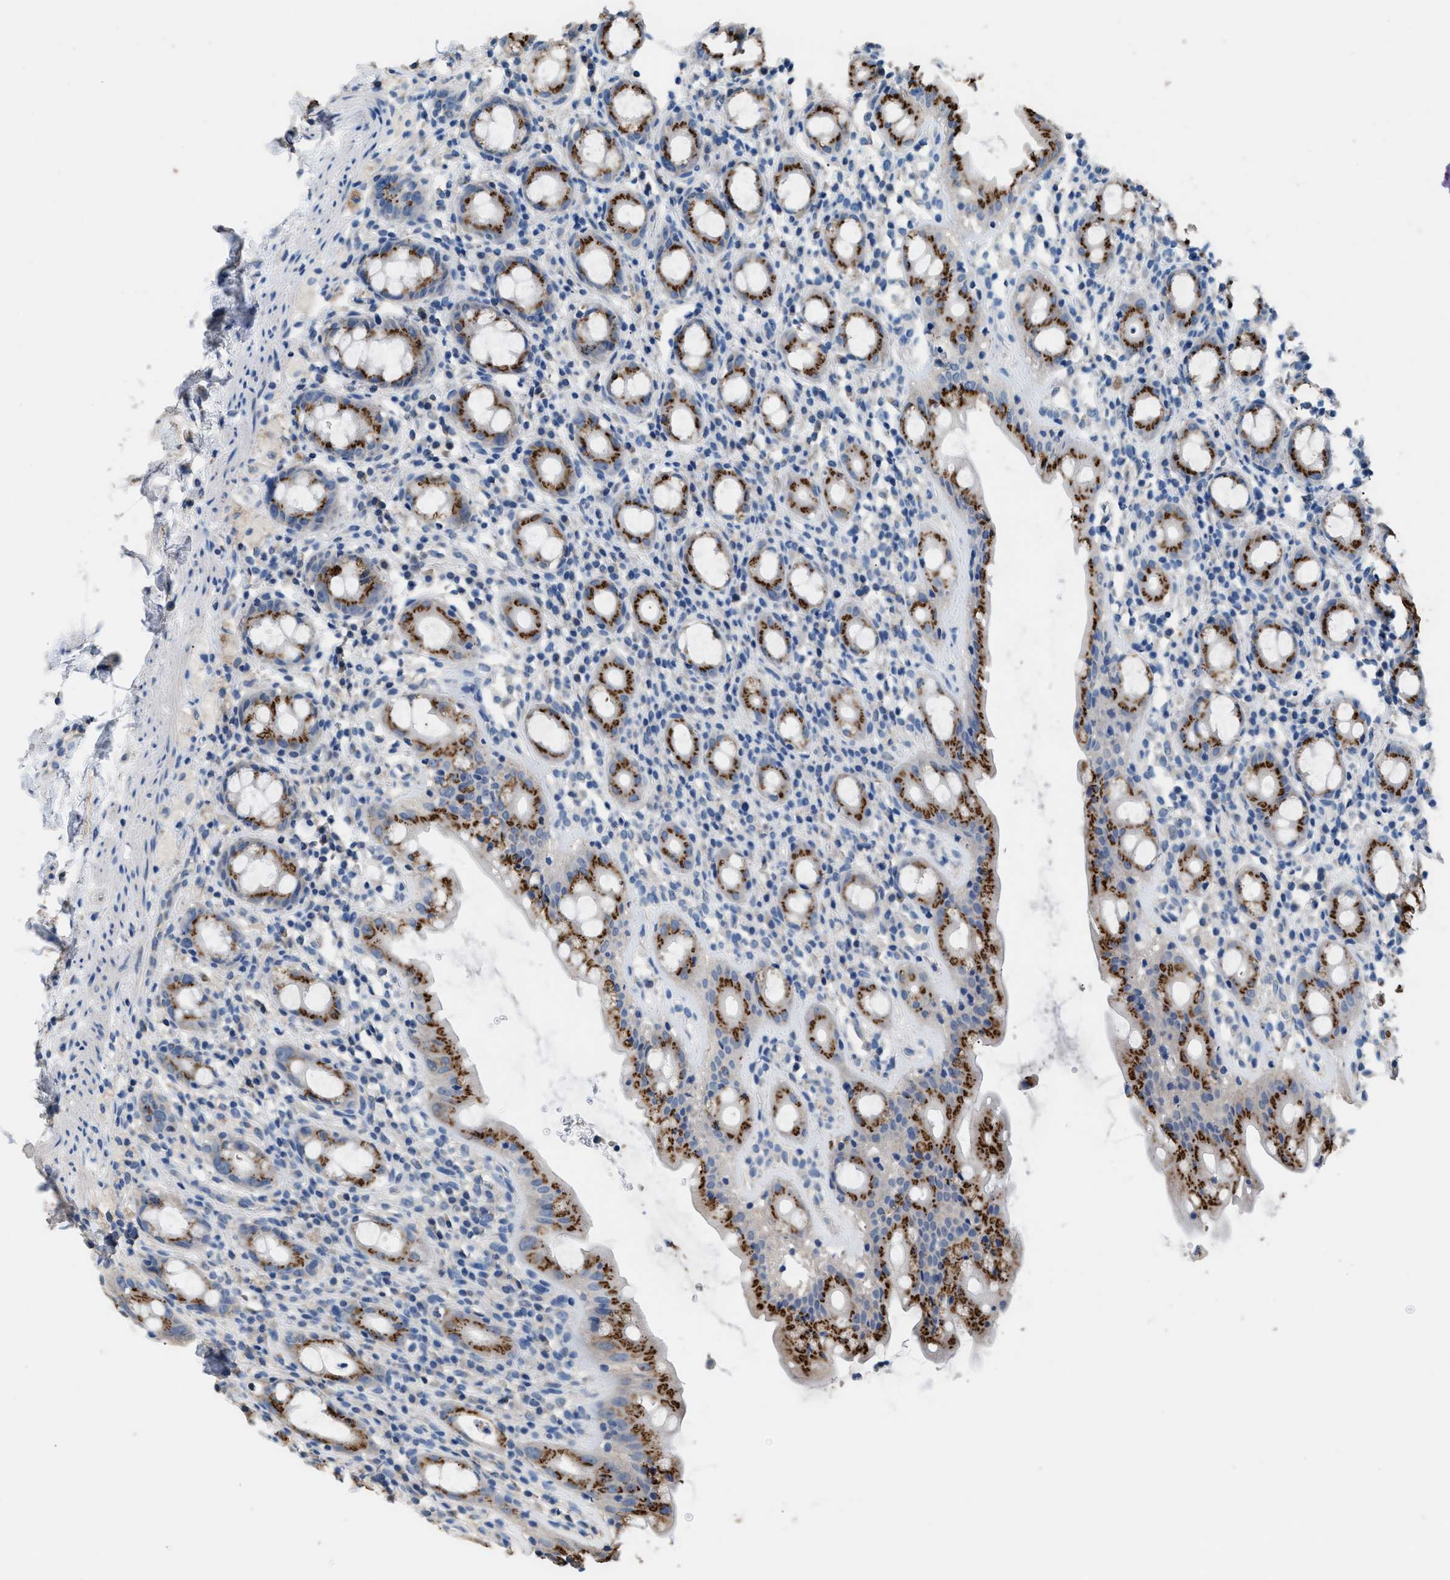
{"staining": {"intensity": "strong", "quantity": ">75%", "location": "cytoplasmic/membranous"}, "tissue": "rectum", "cell_type": "Glandular cells", "image_type": "normal", "snomed": [{"axis": "morphology", "description": "Normal tissue, NOS"}, {"axis": "topography", "description": "Rectum"}], "caption": "The histopathology image reveals immunohistochemical staining of normal rectum. There is strong cytoplasmic/membranous expression is appreciated in about >75% of glandular cells.", "gene": "GOLM1", "patient": {"sex": "male", "age": 44}}